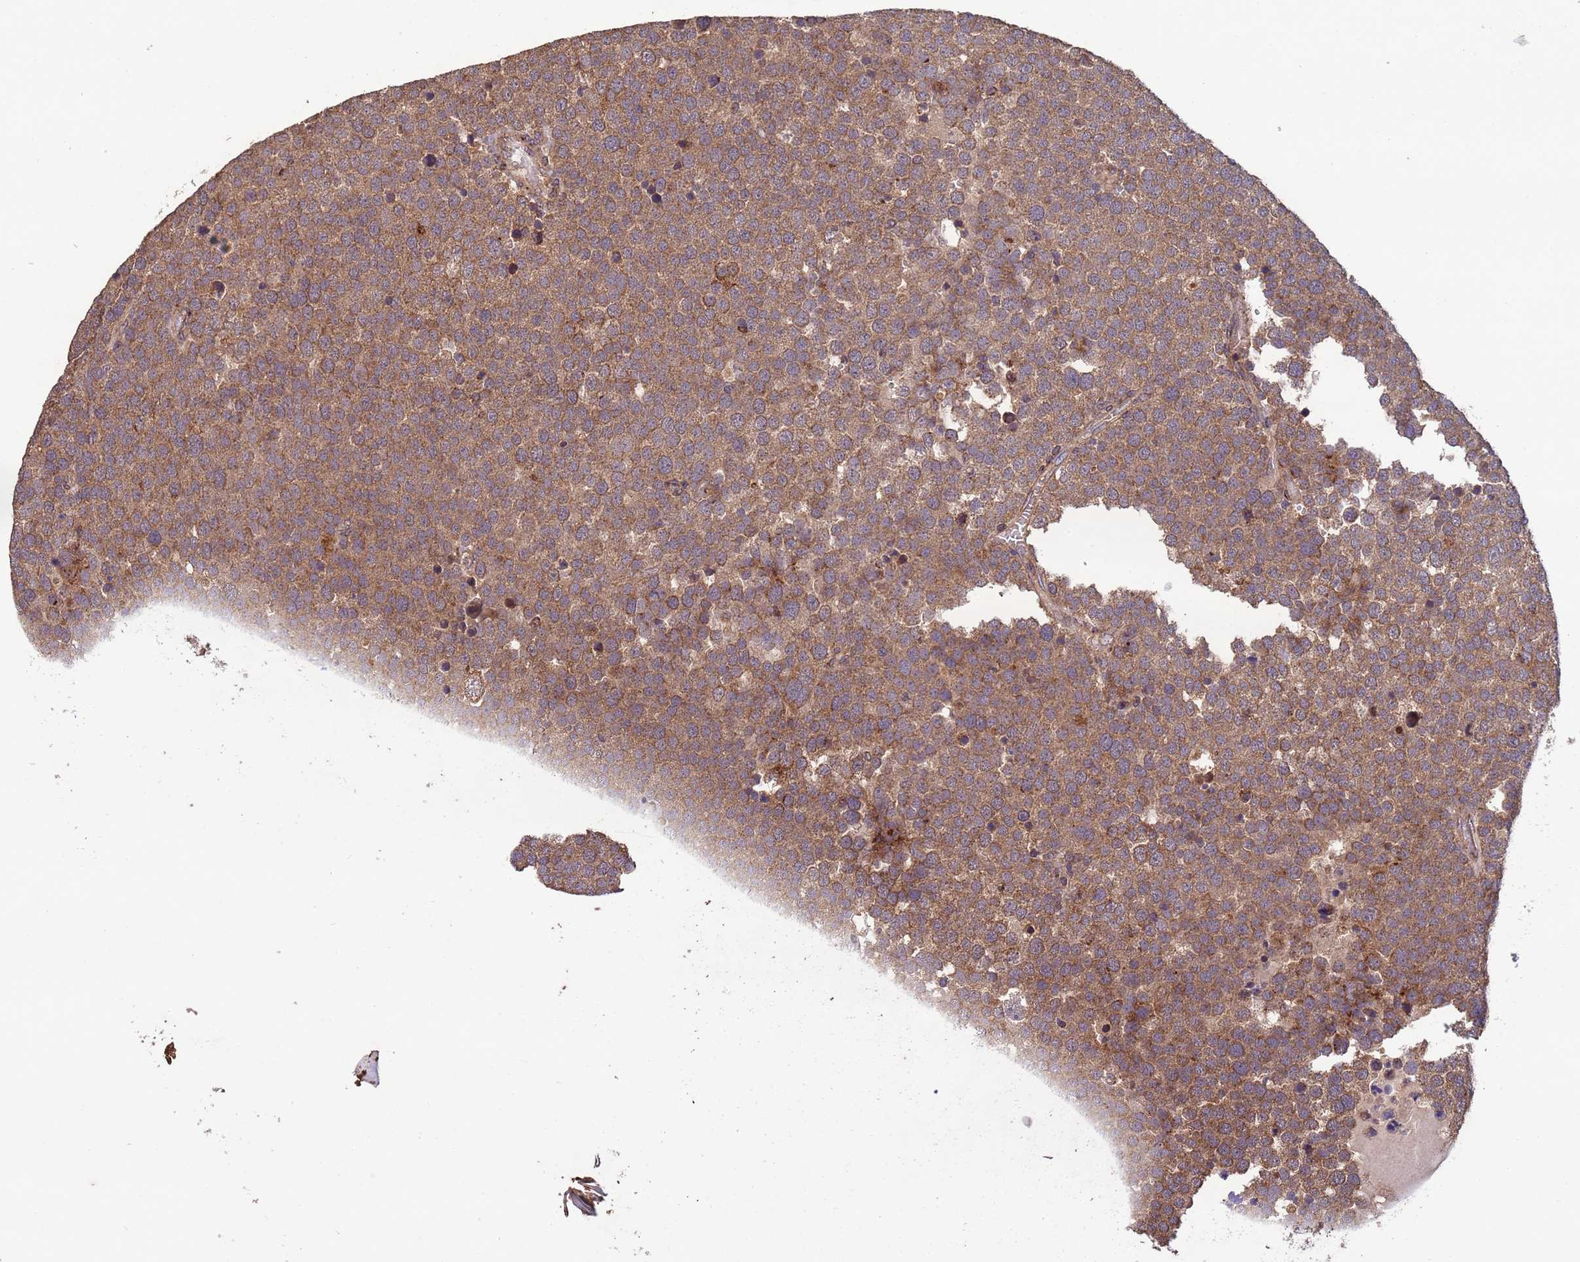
{"staining": {"intensity": "moderate", "quantity": ">75%", "location": "cytoplasmic/membranous"}, "tissue": "testis cancer", "cell_type": "Tumor cells", "image_type": "cancer", "snomed": [{"axis": "morphology", "description": "Seminoma, NOS"}, {"axis": "topography", "description": "Testis"}], "caption": "About >75% of tumor cells in human seminoma (testis) show moderate cytoplasmic/membranous protein positivity as visualized by brown immunohistochemical staining.", "gene": "FASTKD1", "patient": {"sex": "male", "age": 71}}